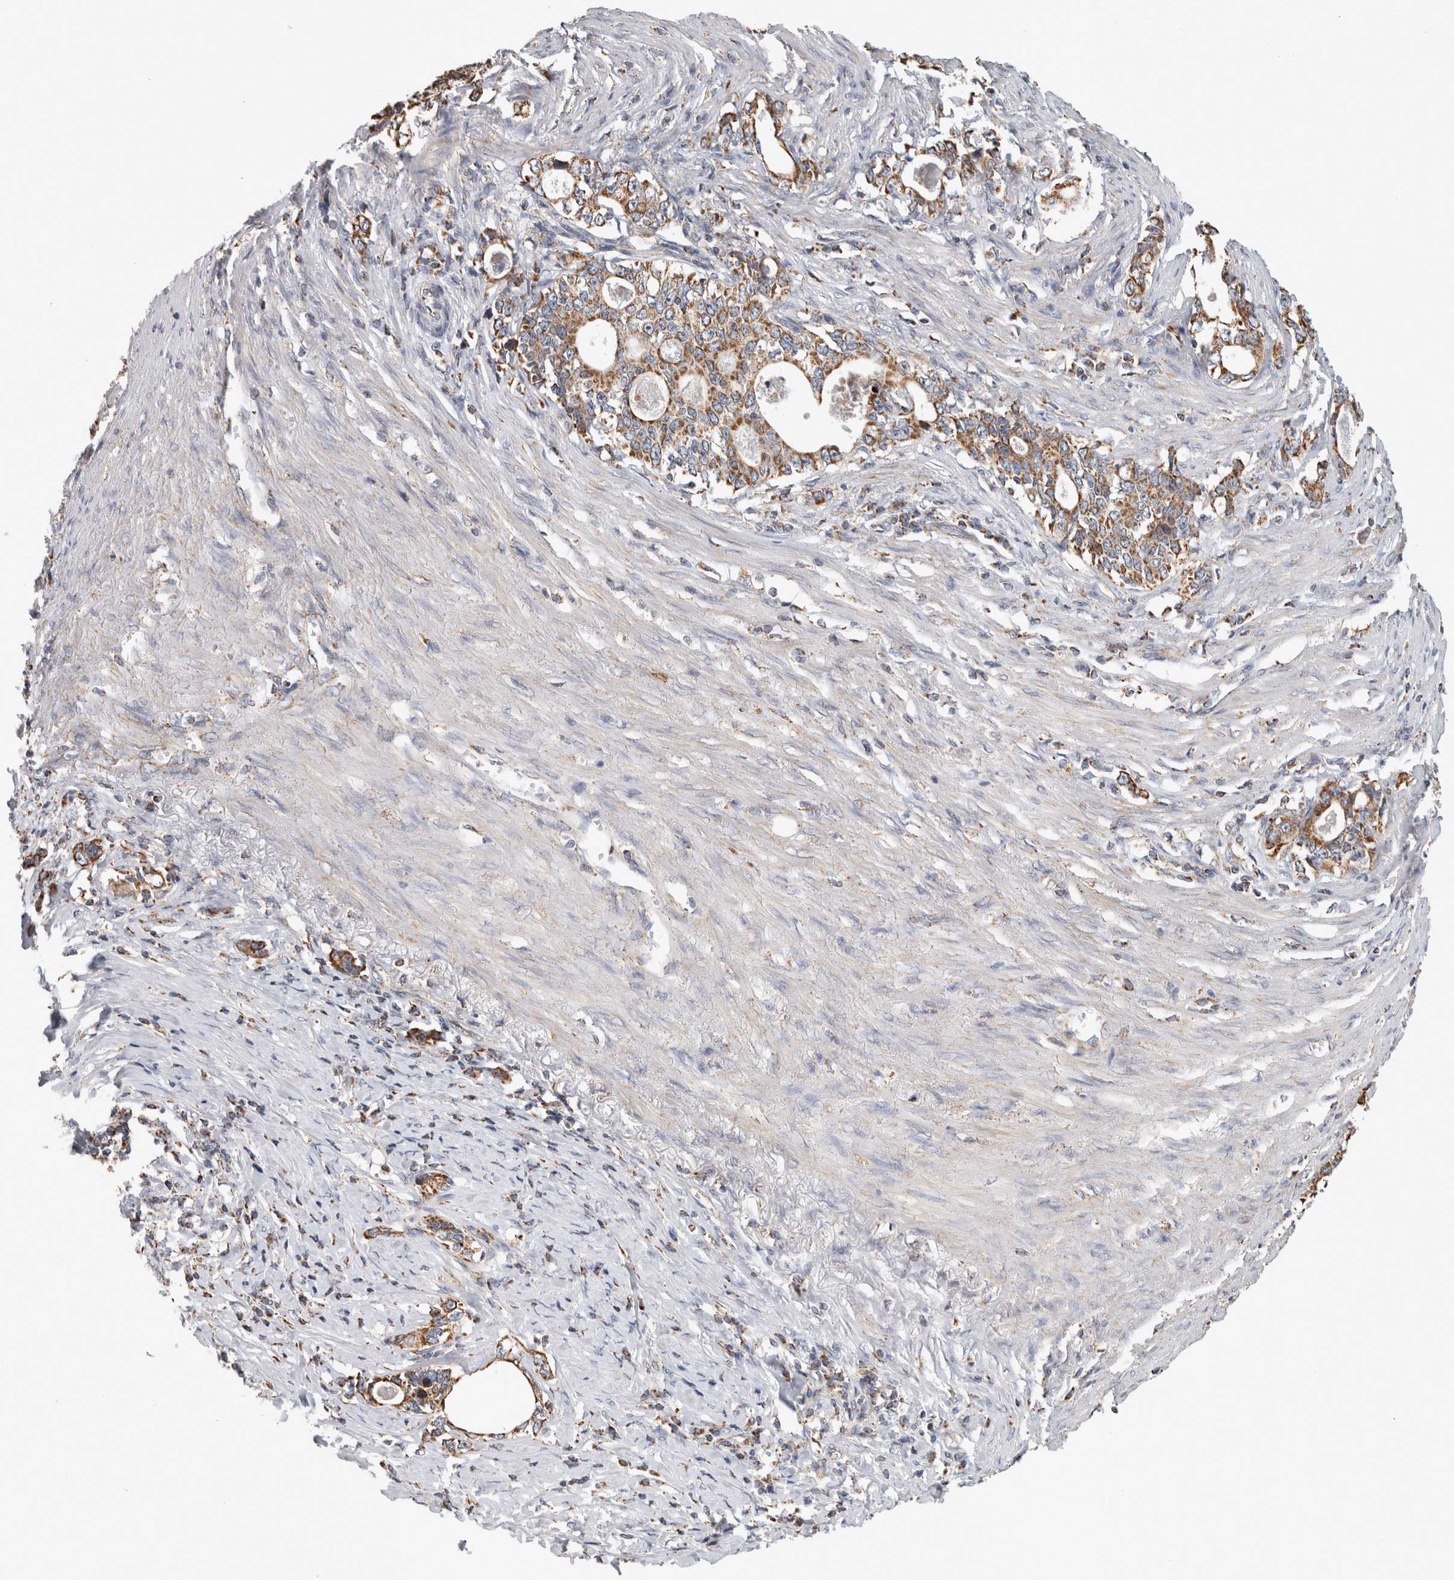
{"staining": {"intensity": "moderate", "quantity": ">75%", "location": "cytoplasmic/membranous"}, "tissue": "stomach cancer", "cell_type": "Tumor cells", "image_type": "cancer", "snomed": [{"axis": "morphology", "description": "Adenocarcinoma, NOS"}, {"axis": "topography", "description": "Stomach, lower"}], "caption": "IHC photomicrograph of human stomach cancer (adenocarcinoma) stained for a protein (brown), which displays medium levels of moderate cytoplasmic/membranous positivity in approximately >75% of tumor cells.", "gene": "ST8SIA1", "patient": {"sex": "female", "age": 72}}